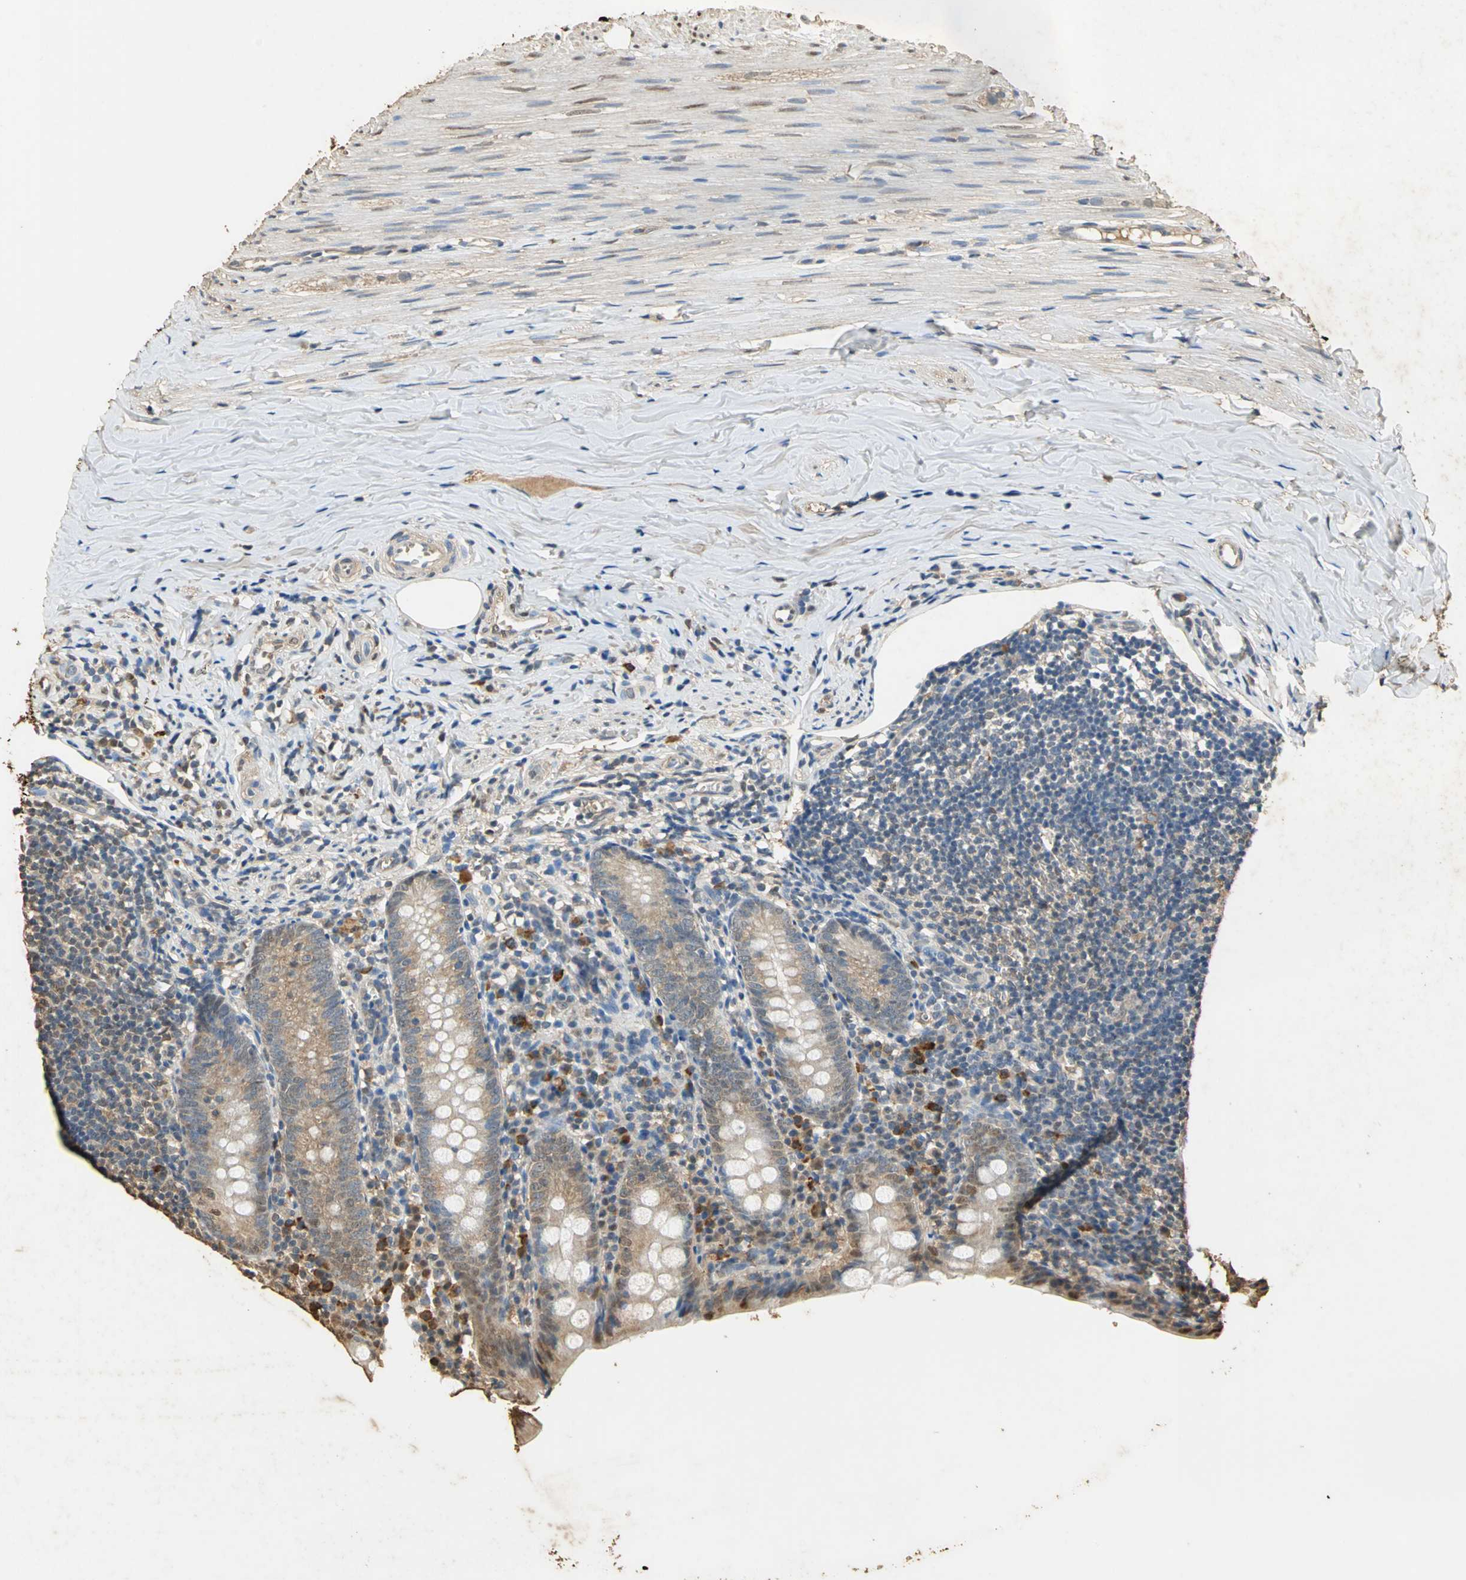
{"staining": {"intensity": "moderate", "quantity": ">75%", "location": "cytoplasmic/membranous"}, "tissue": "appendix", "cell_type": "Glandular cells", "image_type": "normal", "snomed": [{"axis": "morphology", "description": "Normal tissue, NOS"}, {"axis": "topography", "description": "Appendix"}], "caption": "Appendix stained with a protein marker demonstrates moderate staining in glandular cells.", "gene": "GAPDH", "patient": {"sex": "female", "age": 10}}